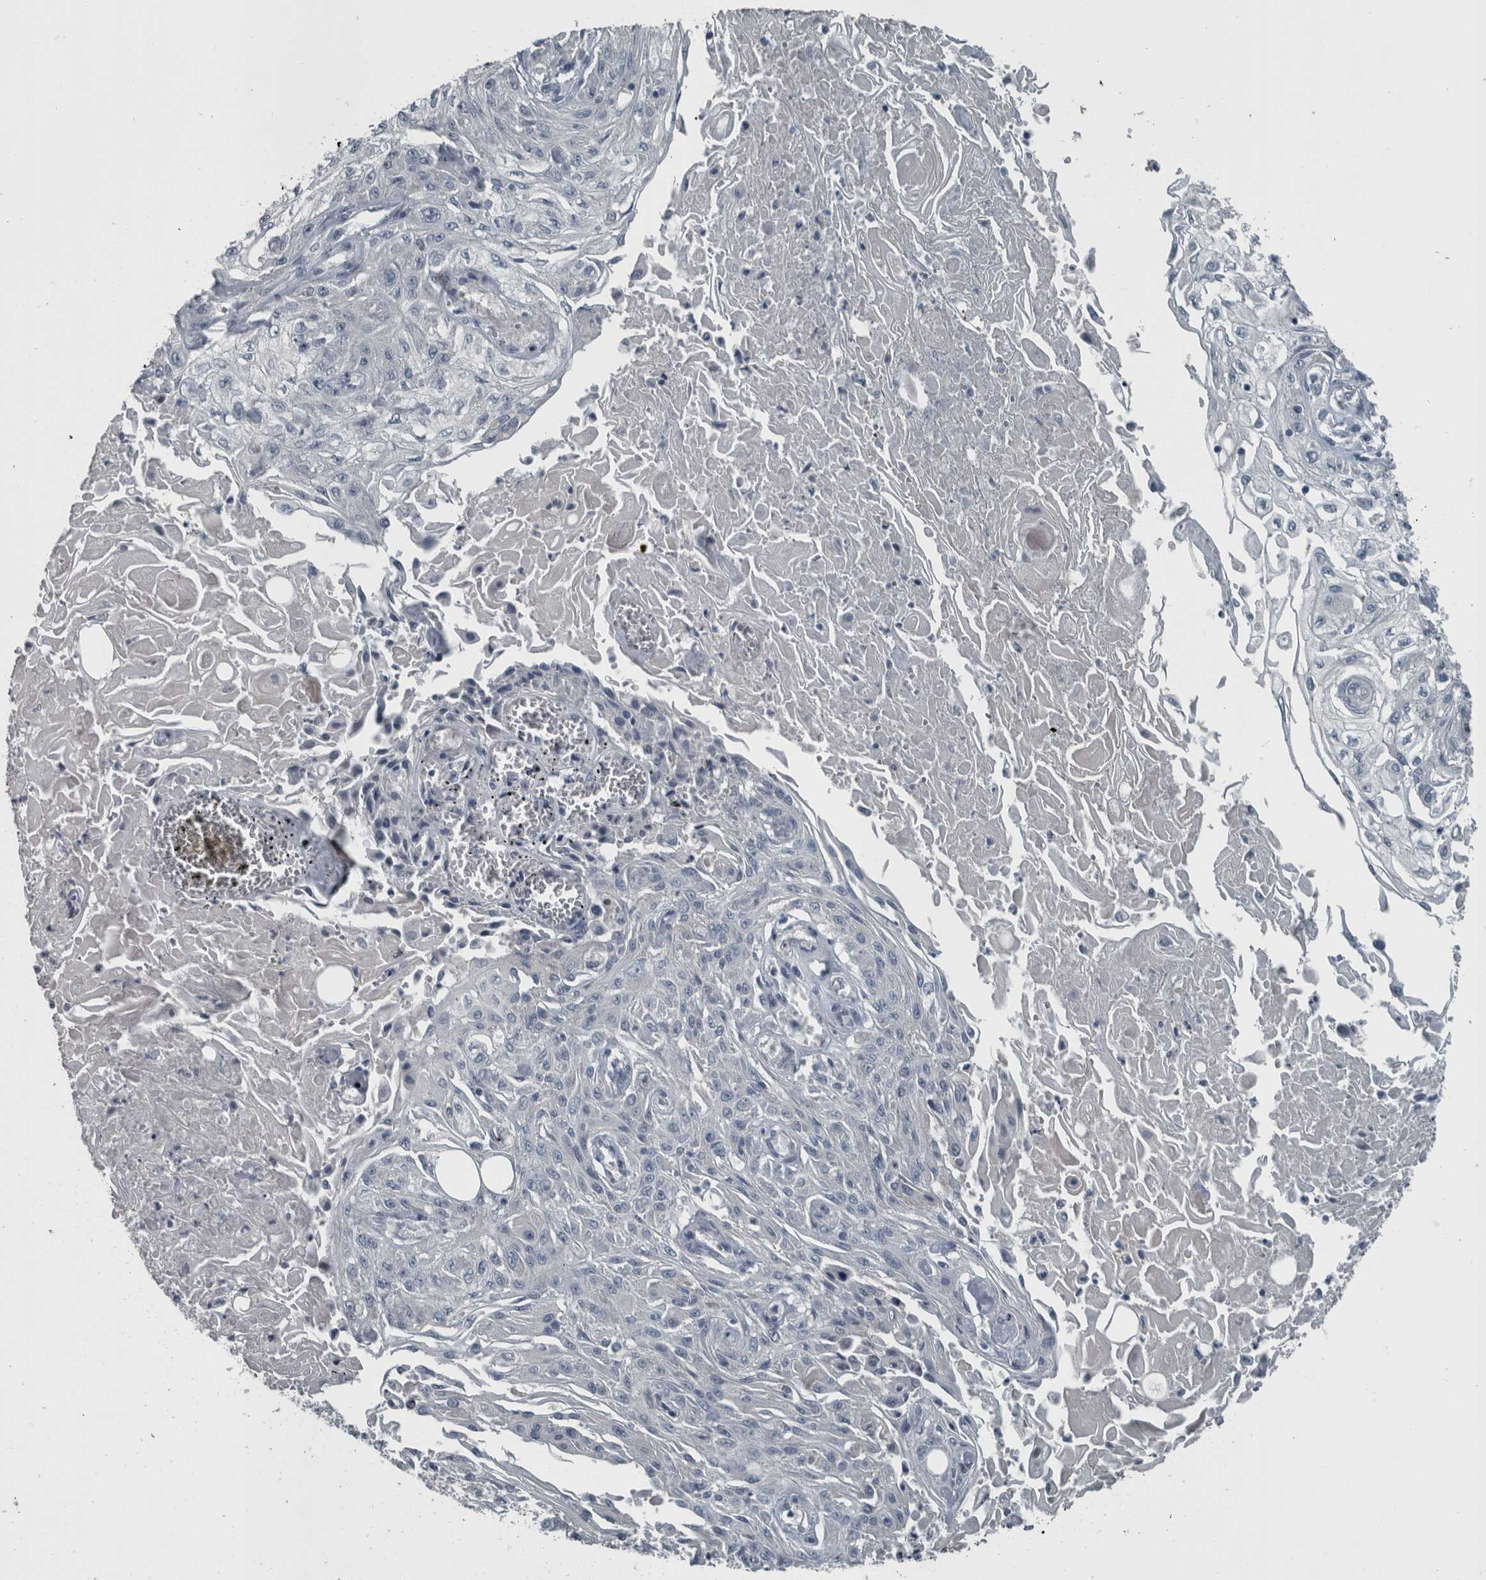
{"staining": {"intensity": "negative", "quantity": "none", "location": "none"}, "tissue": "skin cancer", "cell_type": "Tumor cells", "image_type": "cancer", "snomed": [{"axis": "morphology", "description": "Squamous cell carcinoma, NOS"}, {"axis": "morphology", "description": "Squamous cell carcinoma, metastatic, NOS"}, {"axis": "topography", "description": "Skin"}, {"axis": "topography", "description": "Lymph node"}], "caption": "There is no significant expression in tumor cells of skin cancer (squamous cell carcinoma).", "gene": "KRT20", "patient": {"sex": "male", "age": 75}}